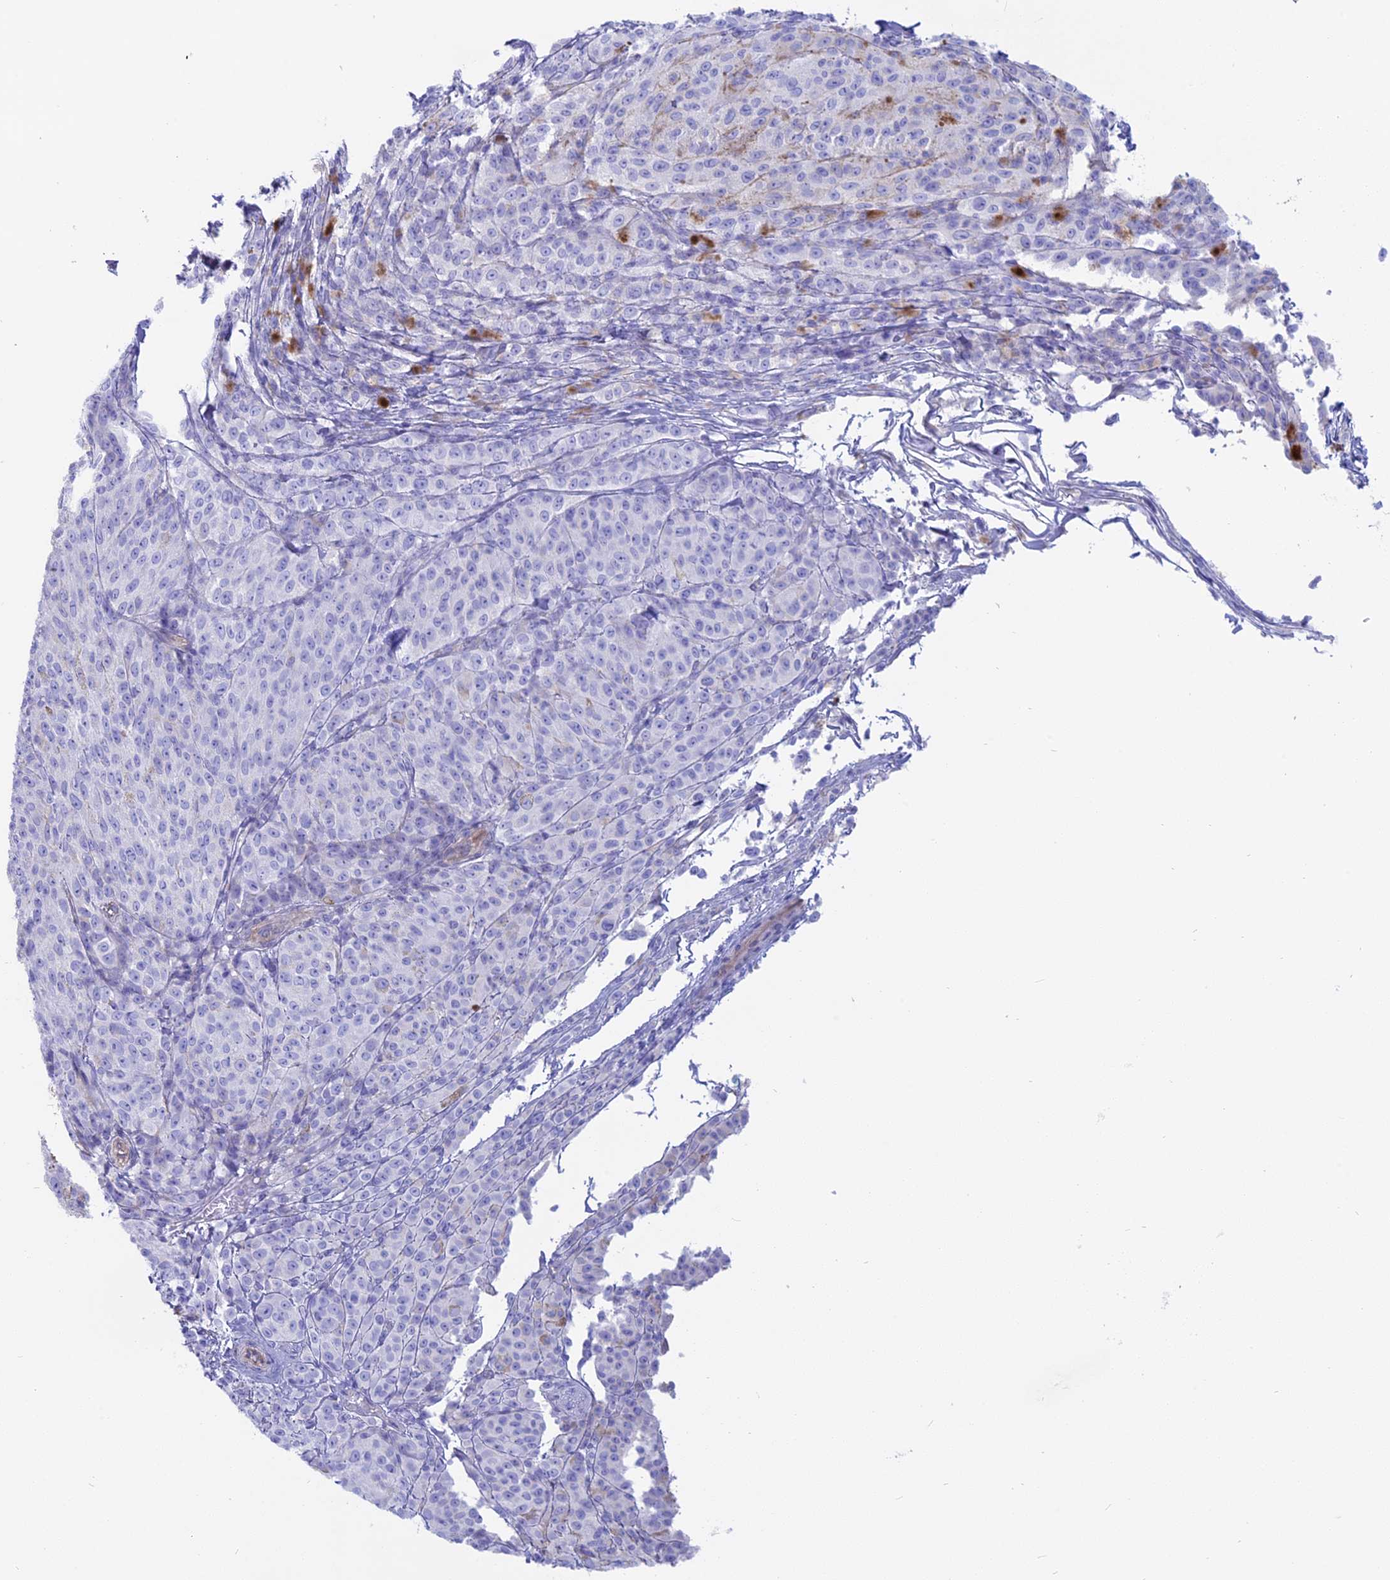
{"staining": {"intensity": "negative", "quantity": "none", "location": "none"}, "tissue": "melanoma", "cell_type": "Tumor cells", "image_type": "cancer", "snomed": [{"axis": "morphology", "description": "Malignant melanoma, NOS"}, {"axis": "topography", "description": "Skin"}], "caption": "A micrograph of malignant melanoma stained for a protein demonstrates no brown staining in tumor cells. (DAB immunohistochemistry with hematoxylin counter stain).", "gene": "OR2AE1", "patient": {"sex": "female", "age": 52}}